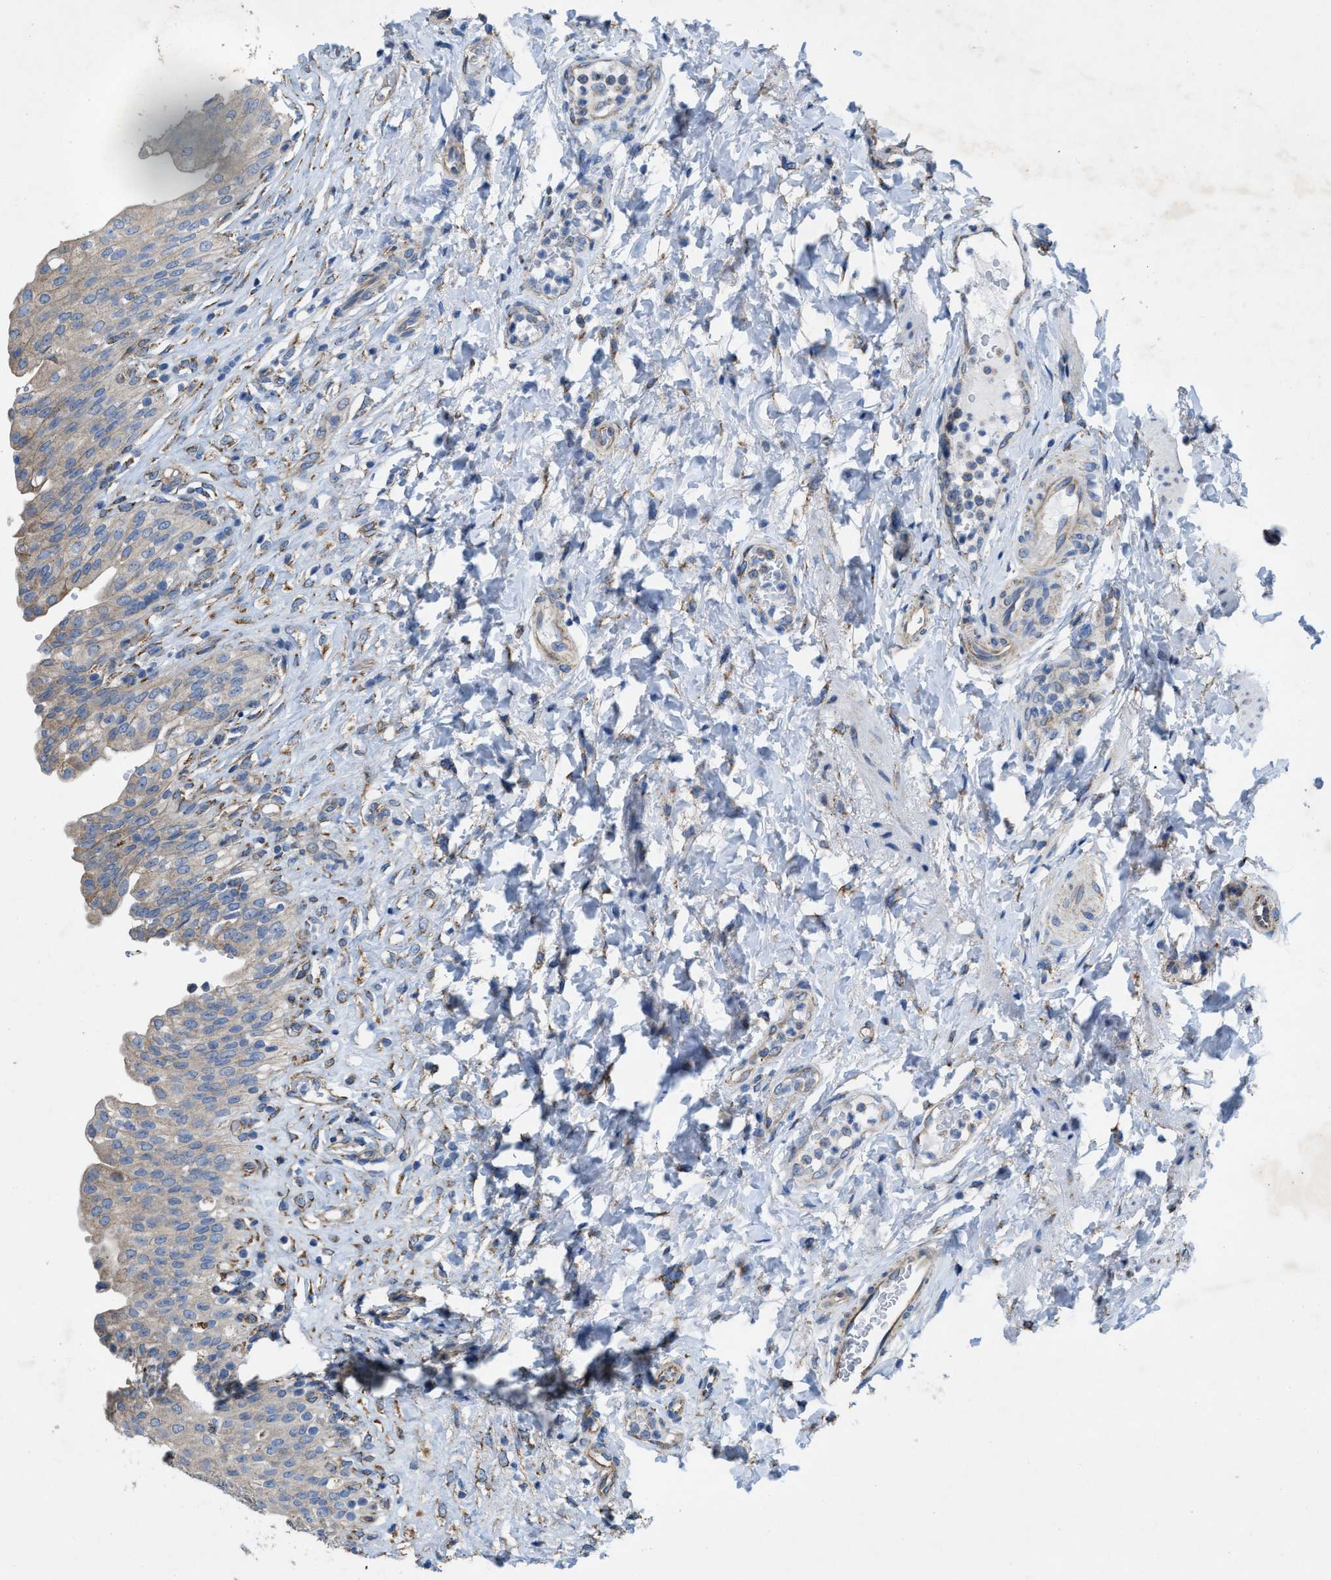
{"staining": {"intensity": "weak", "quantity": "25%-75%", "location": "cytoplasmic/membranous"}, "tissue": "urinary bladder", "cell_type": "Urothelial cells", "image_type": "normal", "snomed": [{"axis": "morphology", "description": "Urothelial carcinoma, High grade"}, {"axis": "topography", "description": "Urinary bladder"}], "caption": "Immunohistochemistry (IHC) (DAB) staining of unremarkable human urinary bladder reveals weak cytoplasmic/membranous protein expression in approximately 25%-75% of urothelial cells. Immunohistochemistry (IHC) stains the protein of interest in brown and the nuclei are stained blue.", "gene": "DOLPP1", "patient": {"sex": "male", "age": 46}}